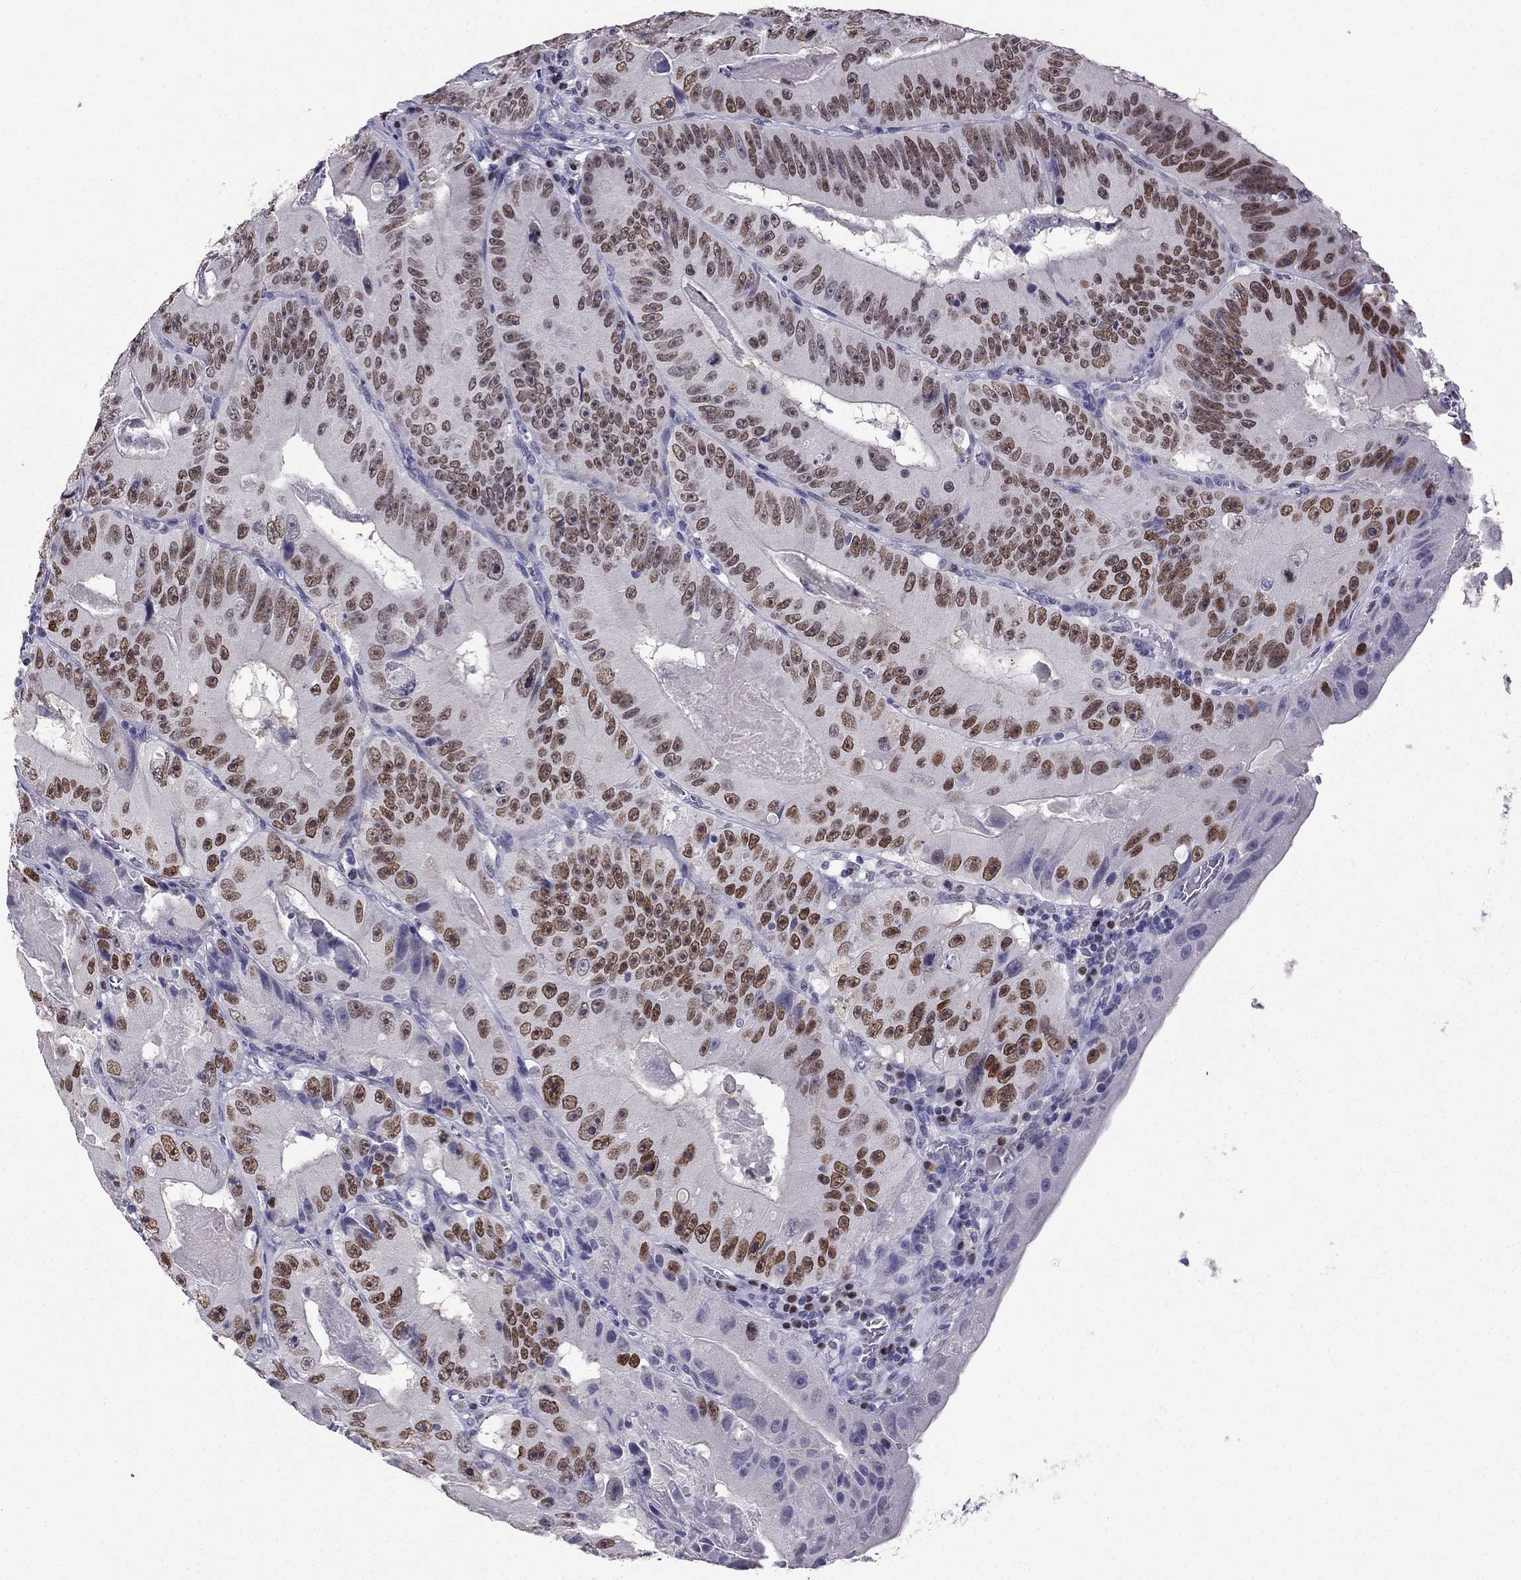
{"staining": {"intensity": "strong", "quantity": ">75%", "location": "nuclear"}, "tissue": "colorectal cancer", "cell_type": "Tumor cells", "image_type": "cancer", "snomed": [{"axis": "morphology", "description": "Adenocarcinoma, NOS"}, {"axis": "topography", "description": "Colon"}], "caption": "DAB (3,3'-diaminobenzidine) immunohistochemical staining of human colorectal adenocarcinoma demonstrates strong nuclear protein expression in approximately >75% of tumor cells.", "gene": "ARID3A", "patient": {"sex": "female", "age": 86}}